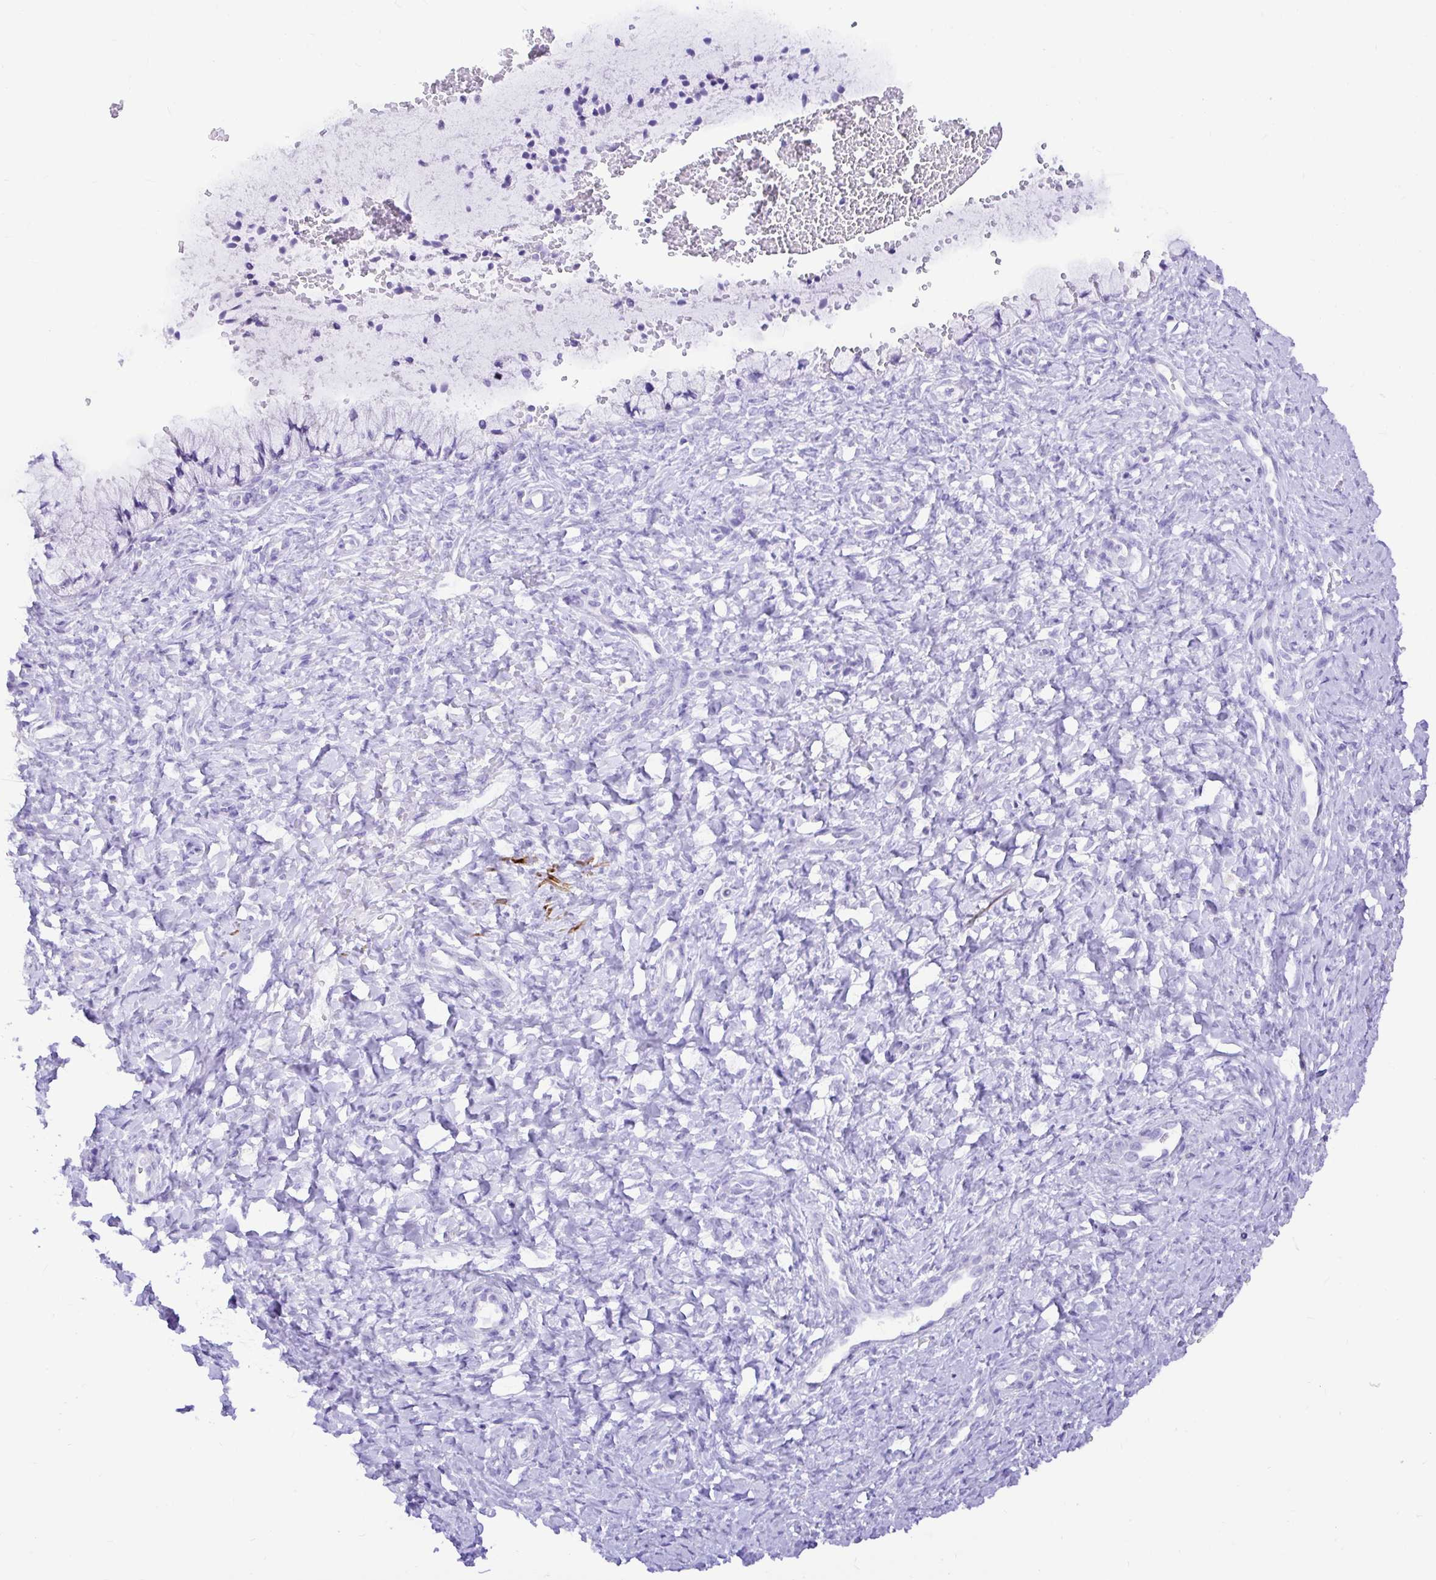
{"staining": {"intensity": "negative", "quantity": "none", "location": "none"}, "tissue": "cervix", "cell_type": "Glandular cells", "image_type": "normal", "snomed": [{"axis": "morphology", "description": "Normal tissue, NOS"}, {"axis": "topography", "description": "Cervix"}], "caption": "Glandular cells show no significant expression in normal cervix. (Stains: DAB IHC with hematoxylin counter stain, Microscopy: brightfield microscopy at high magnification).", "gene": "BACE2", "patient": {"sex": "female", "age": 37}}